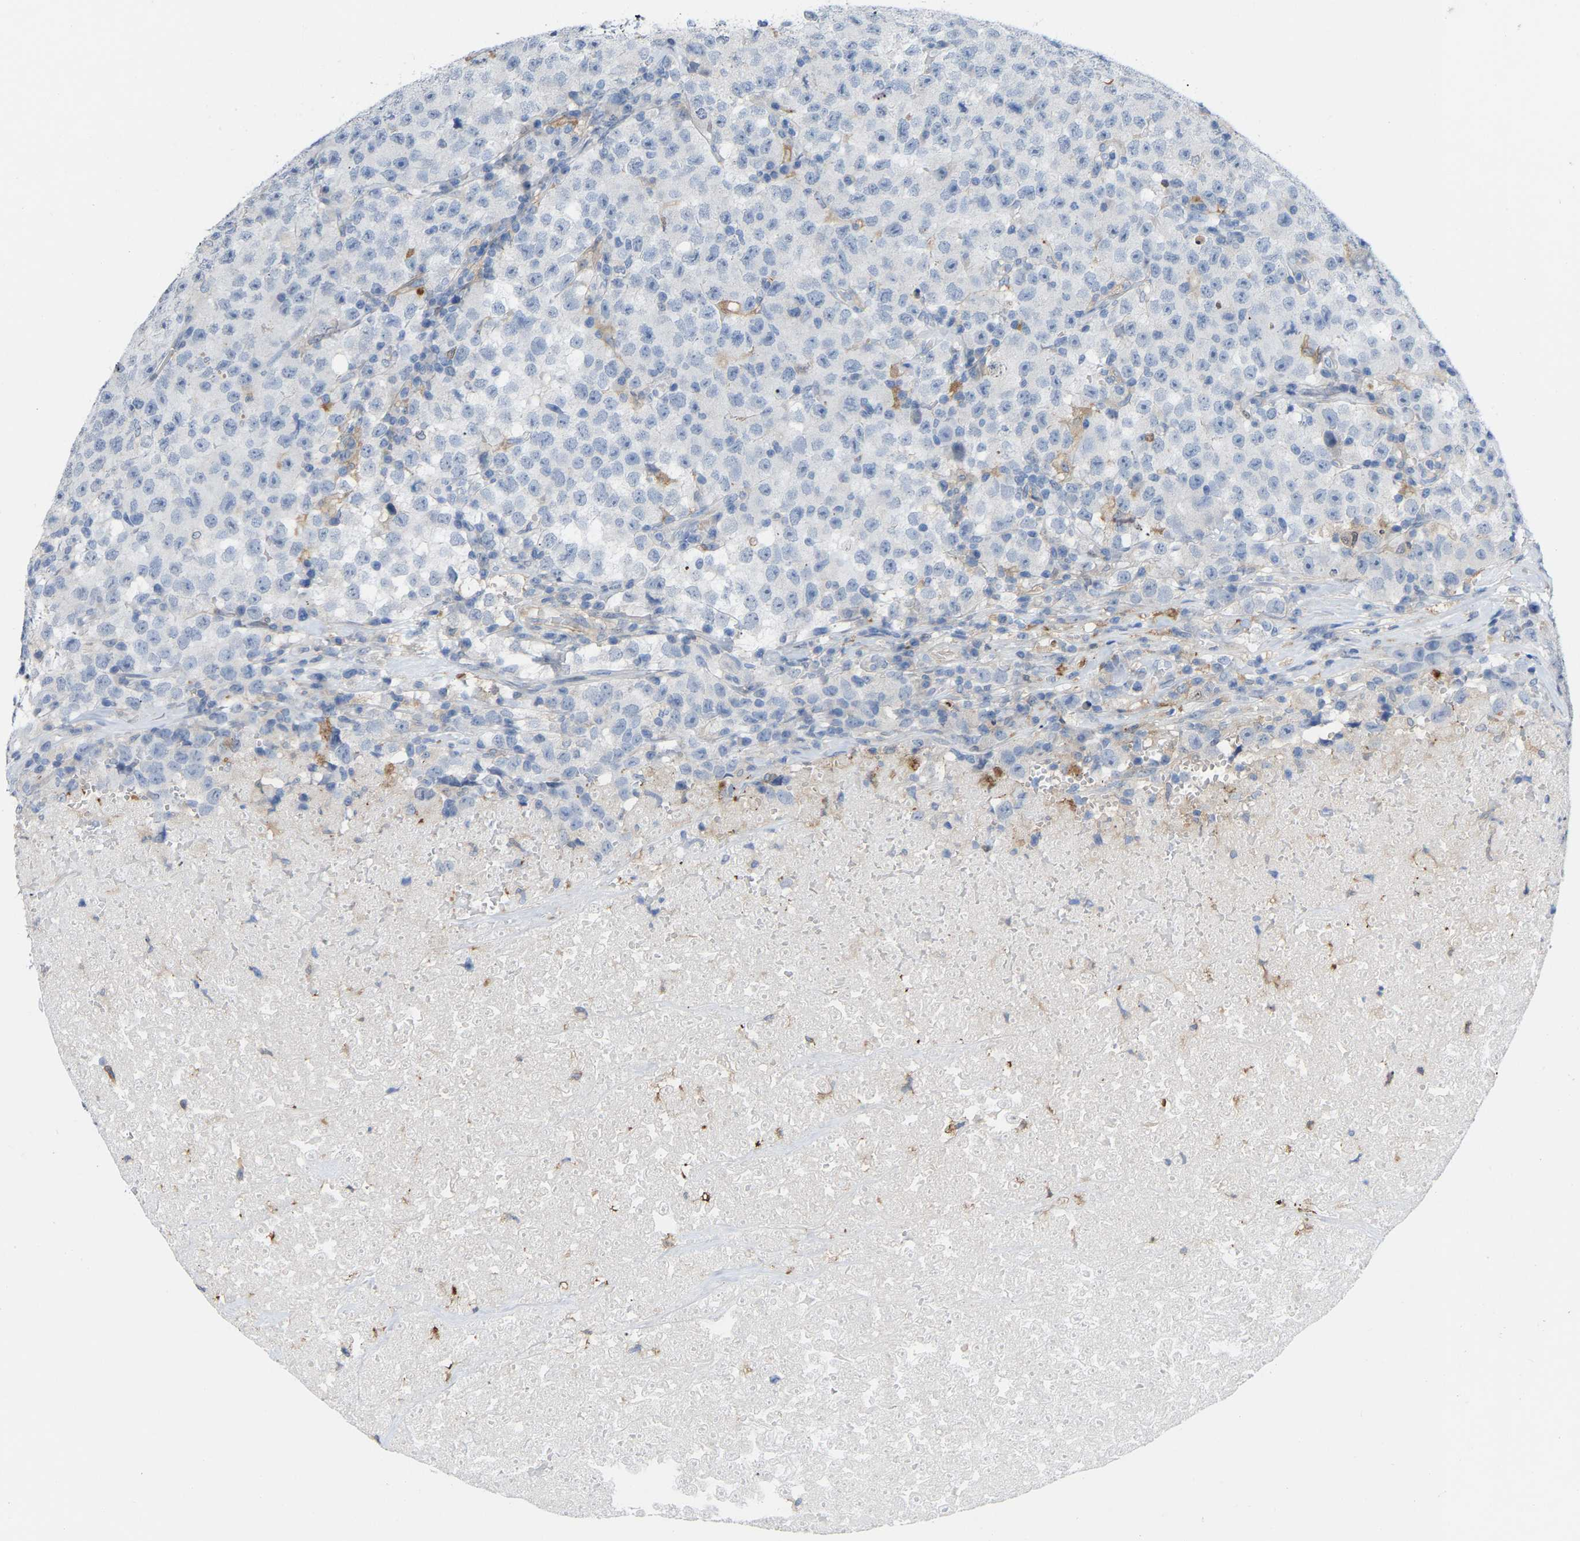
{"staining": {"intensity": "negative", "quantity": "none", "location": "none"}, "tissue": "testis cancer", "cell_type": "Tumor cells", "image_type": "cancer", "snomed": [{"axis": "morphology", "description": "Seminoma, NOS"}, {"axis": "topography", "description": "Testis"}], "caption": "This histopathology image is of seminoma (testis) stained with immunohistochemistry (IHC) to label a protein in brown with the nuclei are counter-stained blue. There is no positivity in tumor cells.", "gene": "ABTB2", "patient": {"sex": "male", "age": 22}}